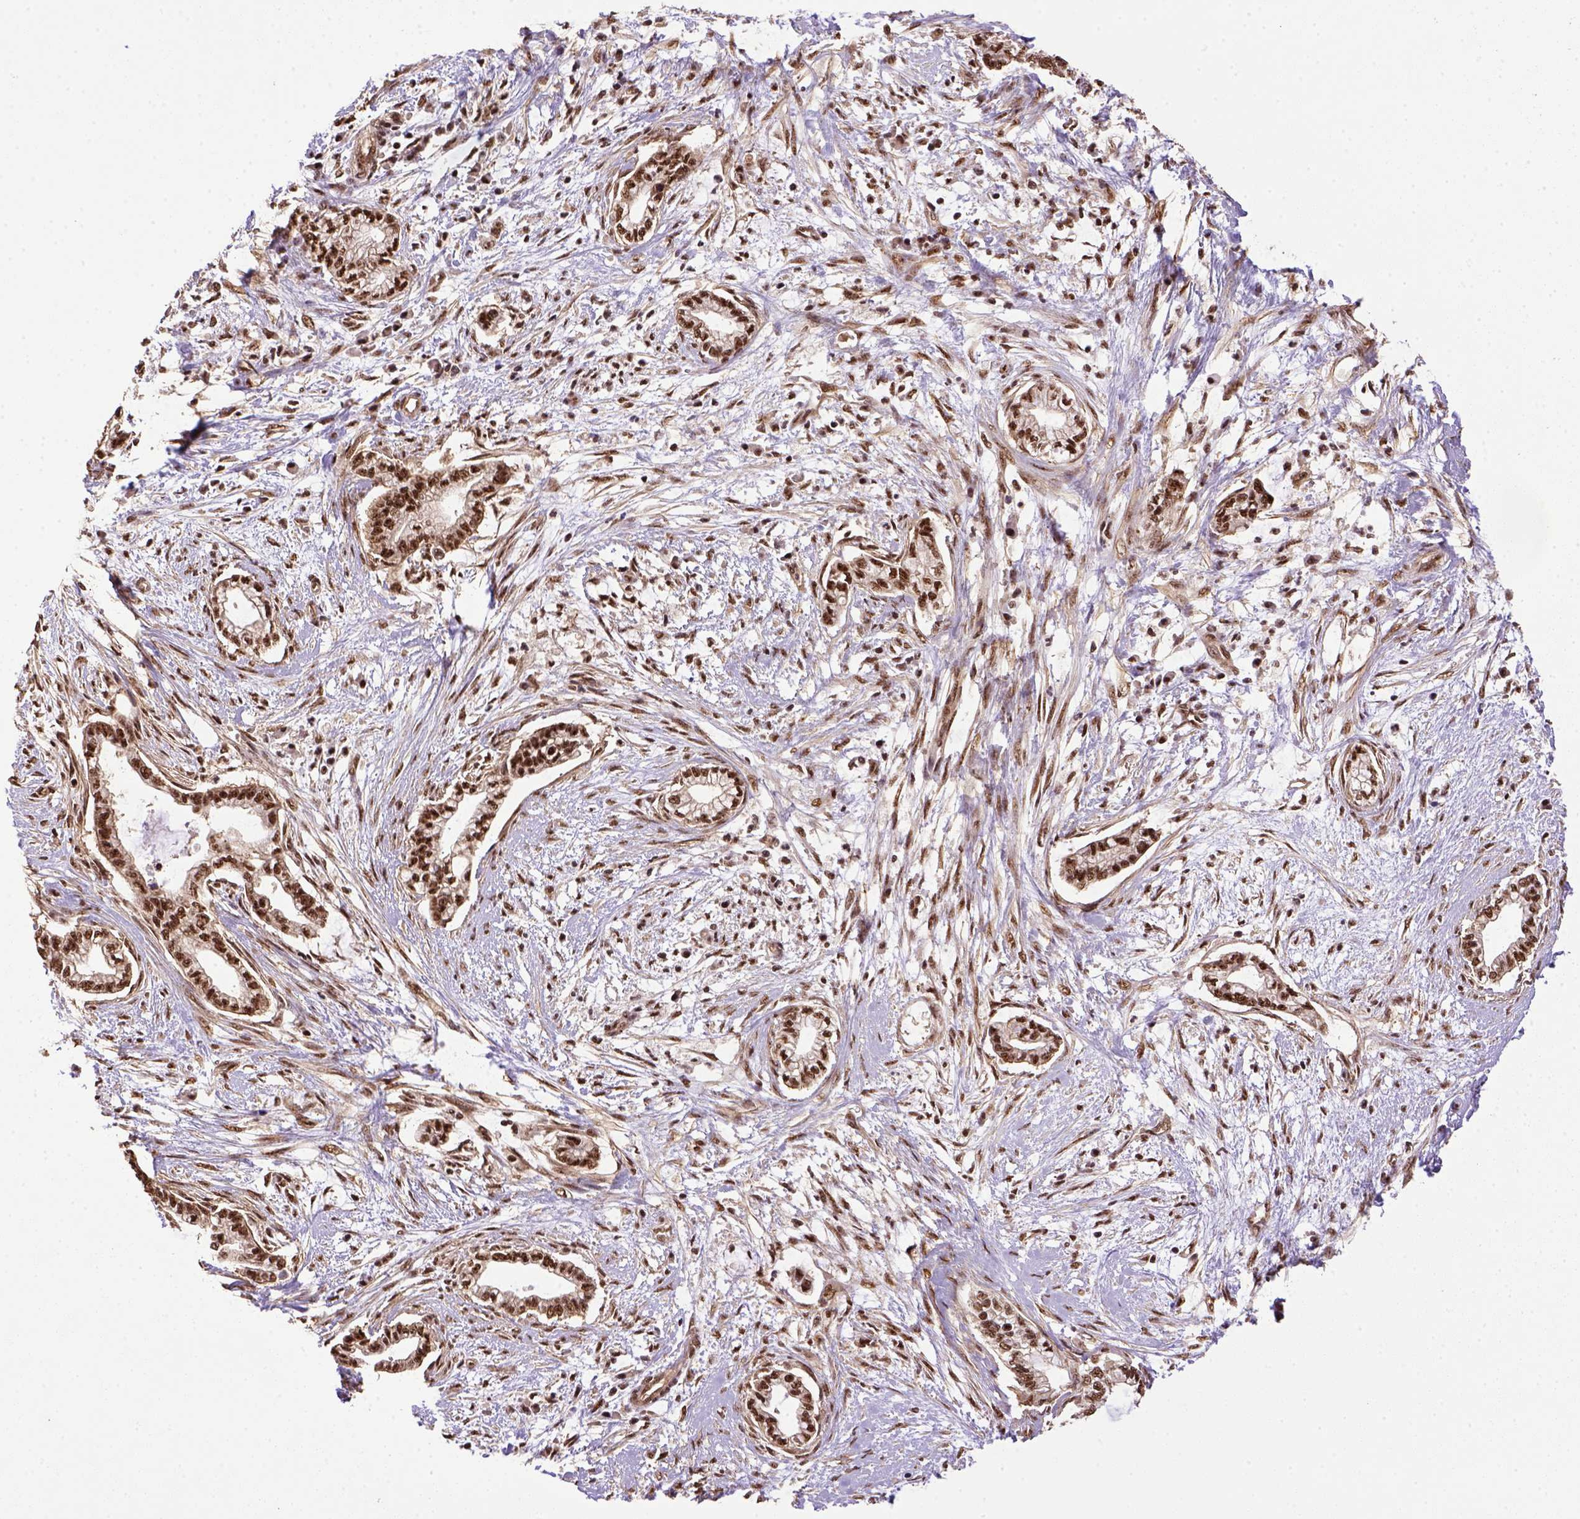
{"staining": {"intensity": "strong", "quantity": ">75%", "location": "nuclear"}, "tissue": "cervical cancer", "cell_type": "Tumor cells", "image_type": "cancer", "snomed": [{"axis": "morphology", "description": "Adenocarcinoma, NOS"}, {"axis": "topography", "description": "Cervix"}], "caption": "Immunohistochemistry staining of cervical cancer, which shows high levels of strong nuclear positivity in about >75% of tumor cells indicating strong nuclear protein positivity. The staining was performed using DAB (brown) for protein detection and nuclei were counterstained in hematoxylin (blue).", "gene": "PPIG", "patient": {"sex": "female", "age": 62}}